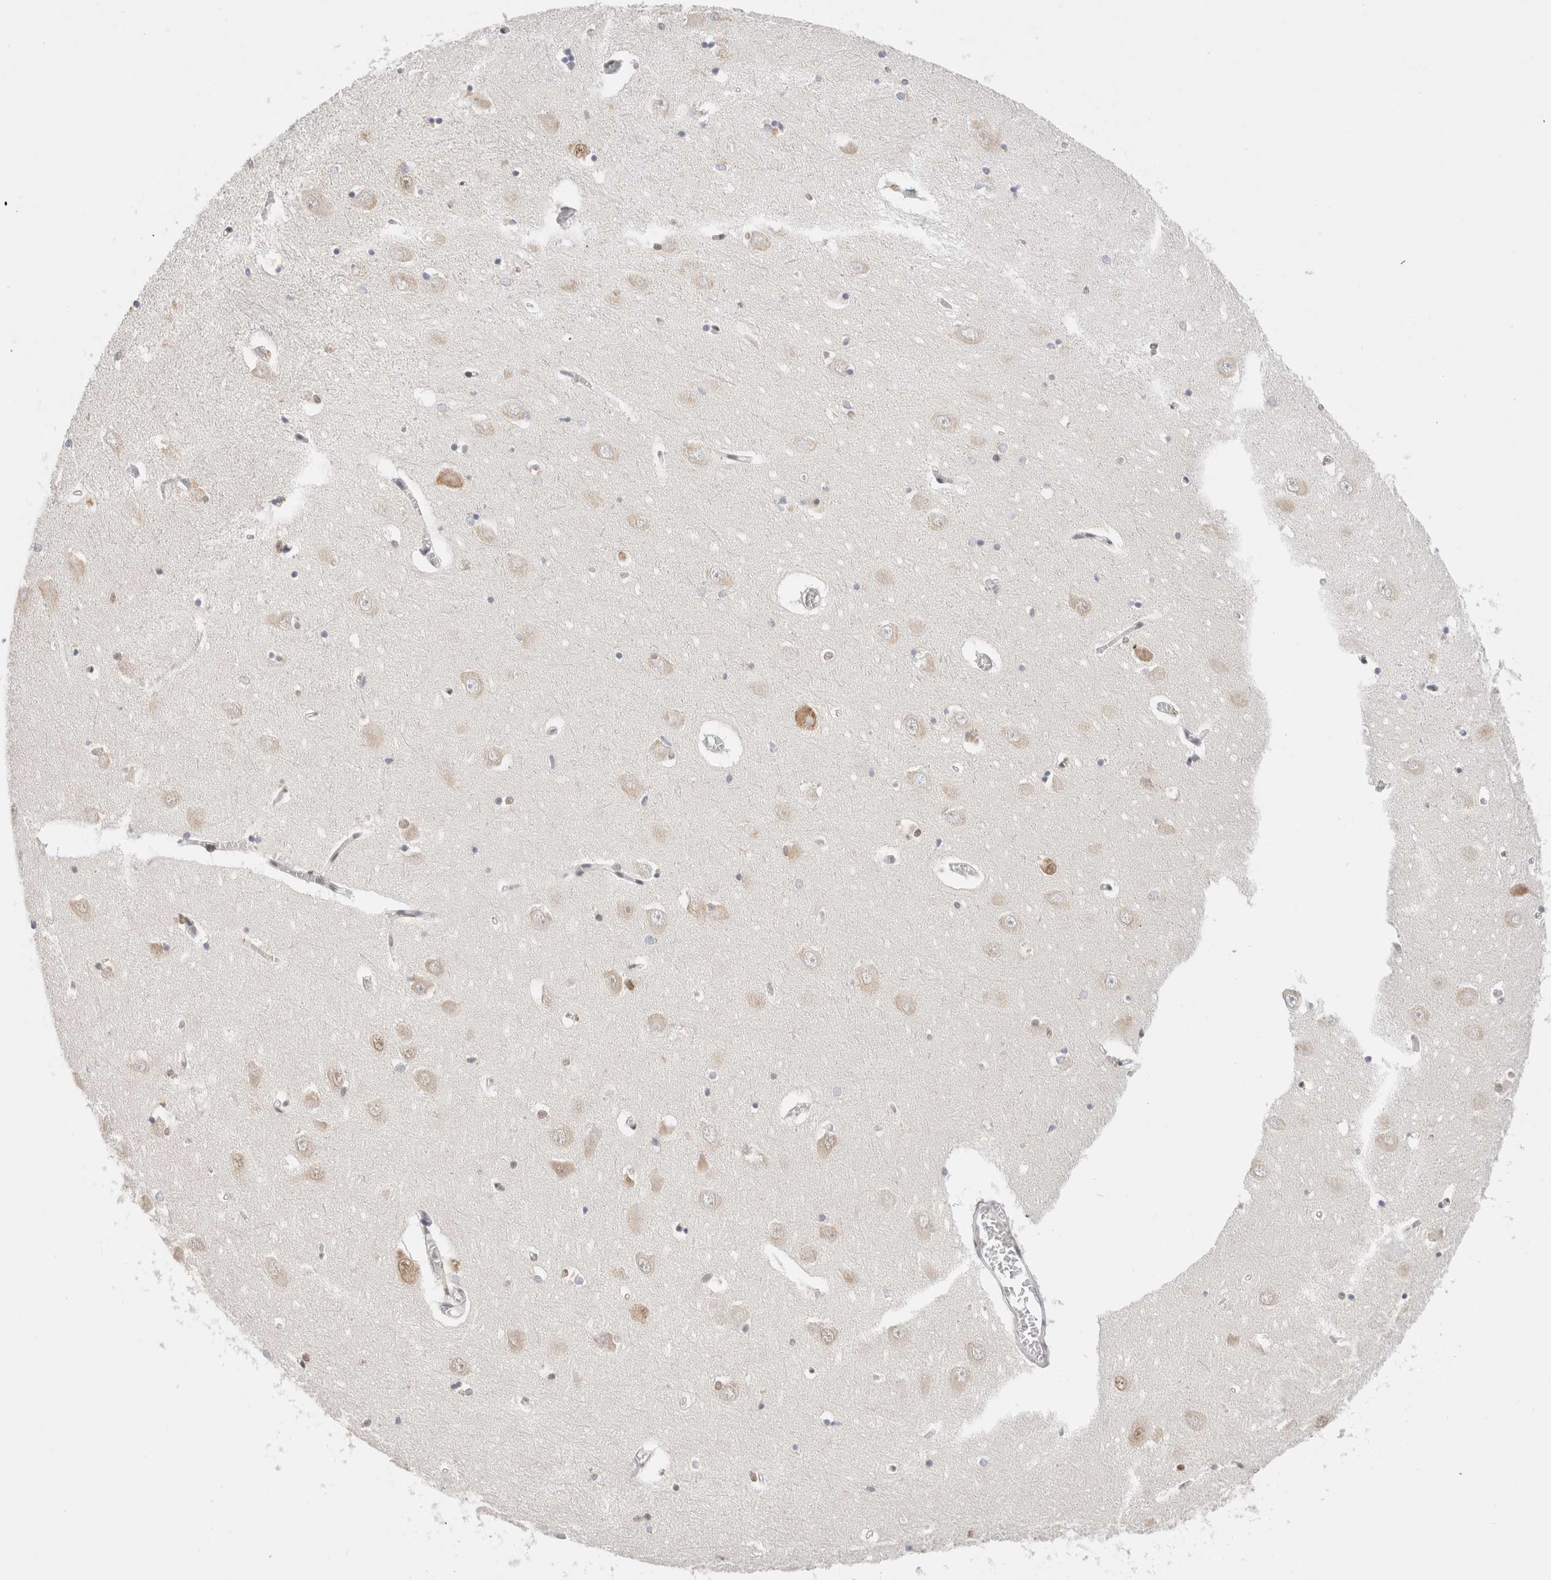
{"staining": {"intensity": "moderate", "quantity": "<25%", "location": "nuclear"}, "tissue": "hippocampus", "cell_type": "Glial cells", "image_type": "normal", "snomed": [{"axis": "morphology", "description": "Normal tissue, NOS"}, {"axis": "topography", "description": "Hippocampus"}], "caption": "Brown immunohistochemical staining in normal hippocampus reveals moderate nuclear staining in approximately <25% of glial cells. (Stains: DAB in brown, nuclei in blue, Microscopy: brightfield microscopy at high magnification).", "gene": "HDLBP", "patient": {"sex": "male", "age": 70}}